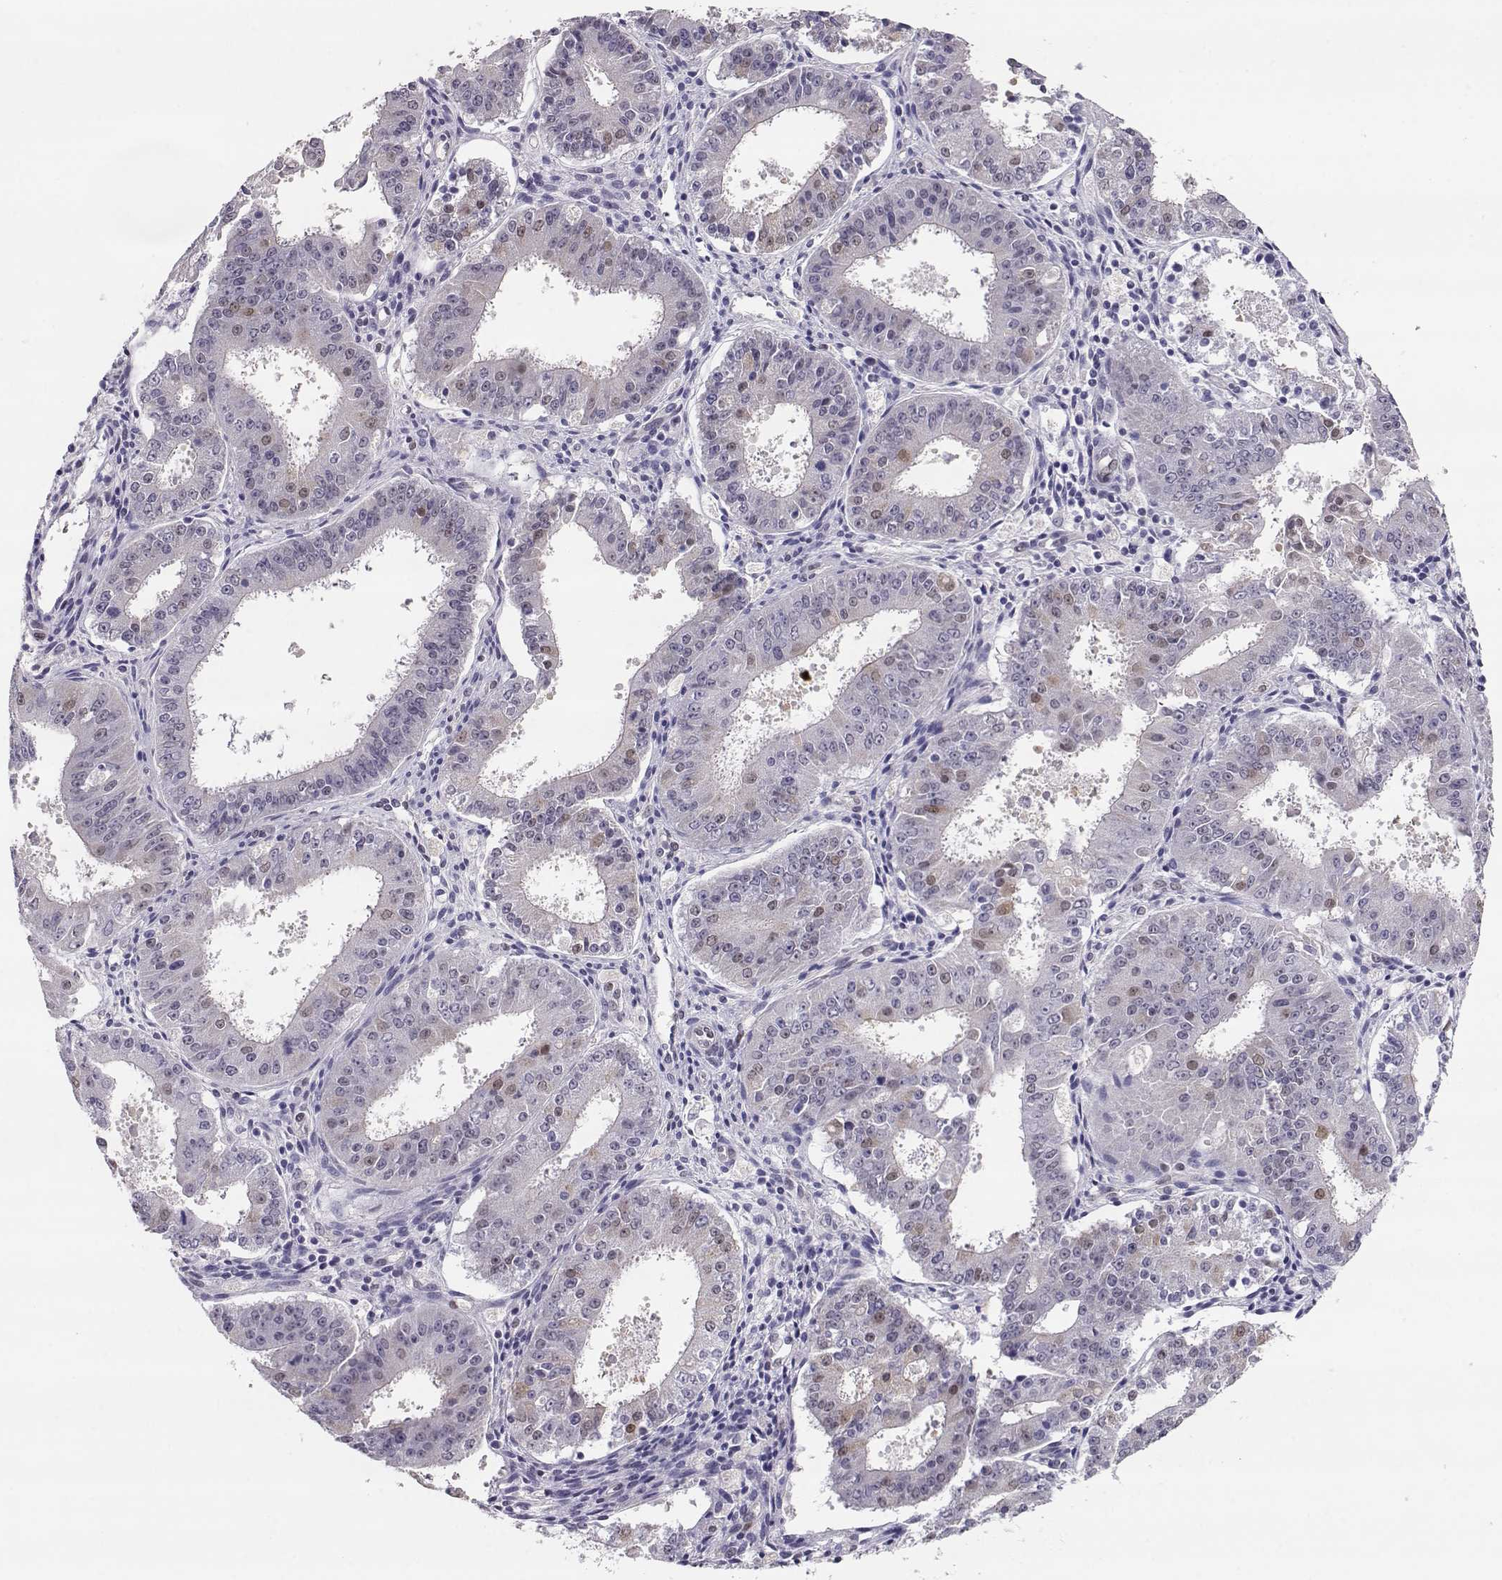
{"staining": {"intensity": "weak", "quantity": "<25%", "location": "nuclear"}, "tissue": "ovarian cancer", "cell_type": "Tumor cells", "image_type": "cancer", "snomed": [{"axis": "morphology", "description": "Carcinoma, endometroid"}, {"axis": "topography", "description": "Ovary"}], "caption": "IHC histopathology image of neoplastic tissue: ovarian endometroid carcinoma stained with DAB (3,3'-diaminobenzidine) exhibits no significant protein positivity in tumor cells.", "gene": "POLI", "patient": {"sex": "female", "age": 42}}